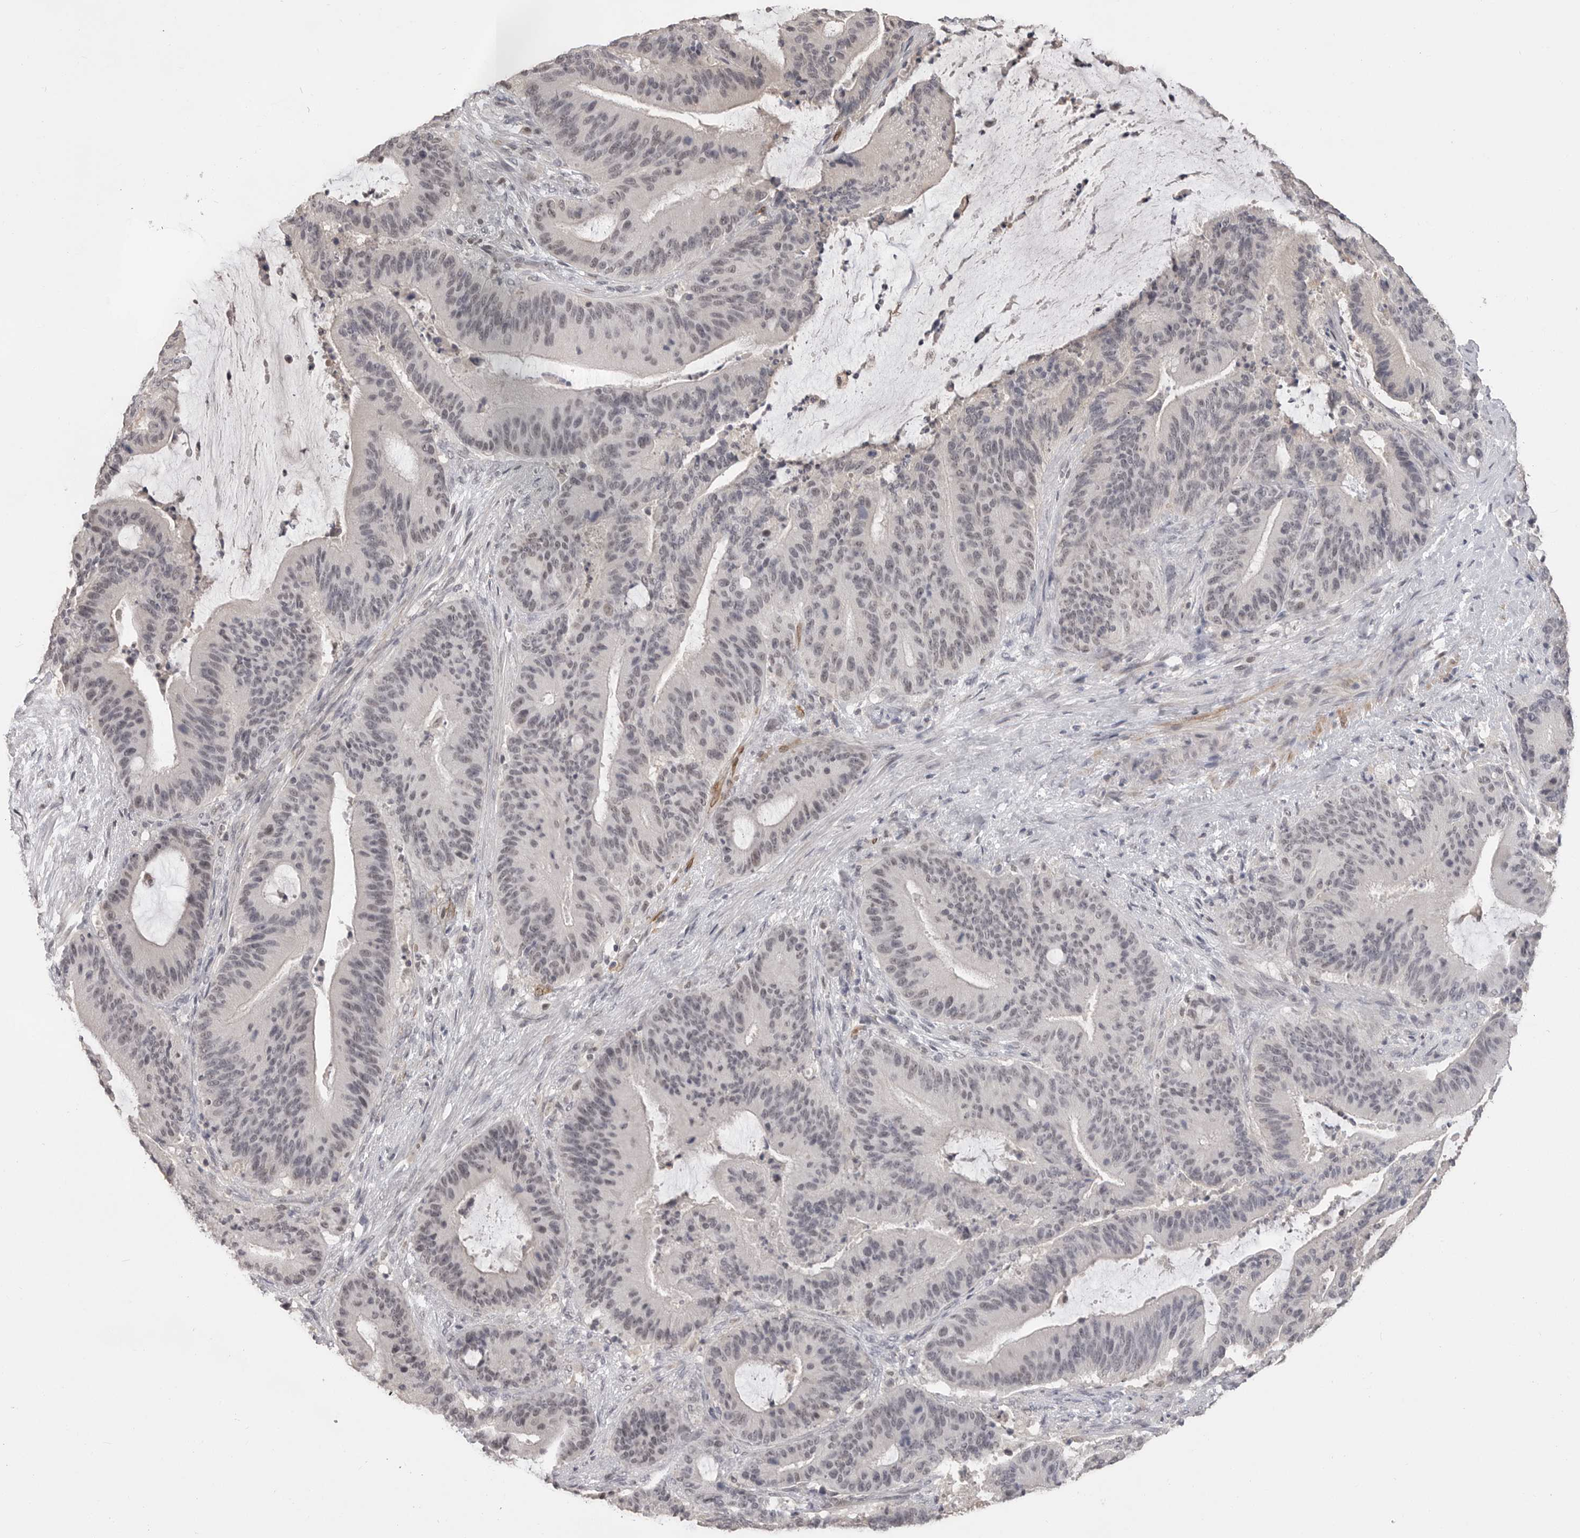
{"staining": {"intensity": "weak", "quantity": "25%-75%", "location": "nuclear"}, "tissue": "liver cancer", "cell_type": "Tumor cells", "image_type": "cancer", "snomed": [{"axis": "morphology", "description": "Normal tissue, NOS"}, {"axis": "morphology", "description": "Cholangiocarcinoma"}, {"axis": "topography", "description": "Liver"}, {"axis": "topography", "description": "Peripheral nerve tissue"}], "caption": "Immunohistochemical staining of human liver cholangiocarcinoma exhibits weak nuclear protein staining in approximately 25%-75% of tumor cells. (brown staining indicates protein expression, while blue staining denotes nuclei).", "gene": "PLEKHF1", "patient": {"sex": "female", "age": 73}}